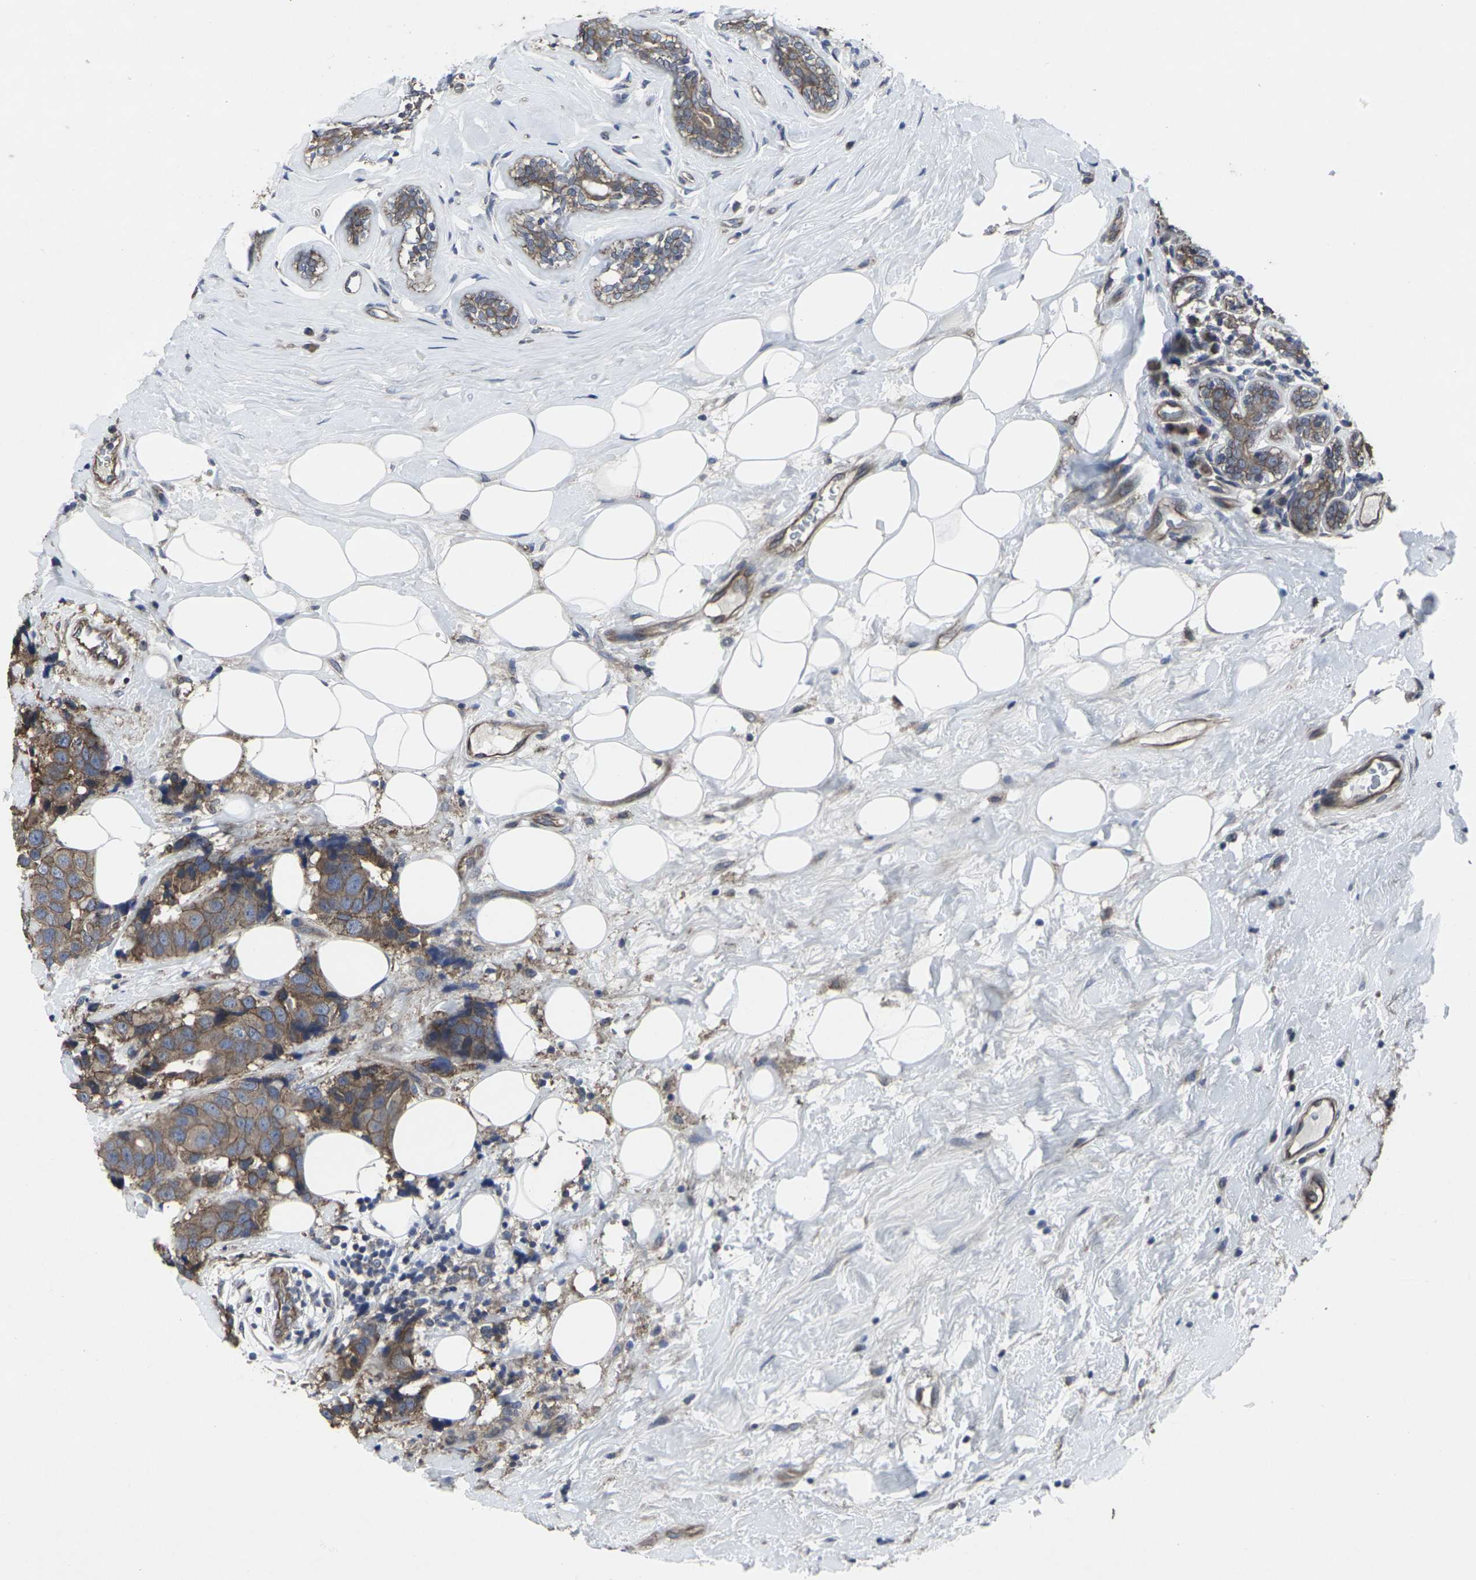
{"staining": {"intensity": "moderate", "quantity": ">75%", "location": "cytoplasmic/membranous"}, "tissue": "breast cancer", "cell_type": "Tumor cells", "image_type": "cancer", "snomed": [{"axis": "morphology", "description": "Normal tissue, NOS"}, {"axis": "morphology", "description": "Duct carcinoma"}, {"axis": "topography", "description": "Breast"}], "caption": "This is an image of IHC staining of breast cancer (invasive ductal carcinoma), which shows moderate staining in the cytoplasmic/membranous of tumor cells.", "gene": "MAPKAPK2", "patient": {"sex": "female", "age": 39}}